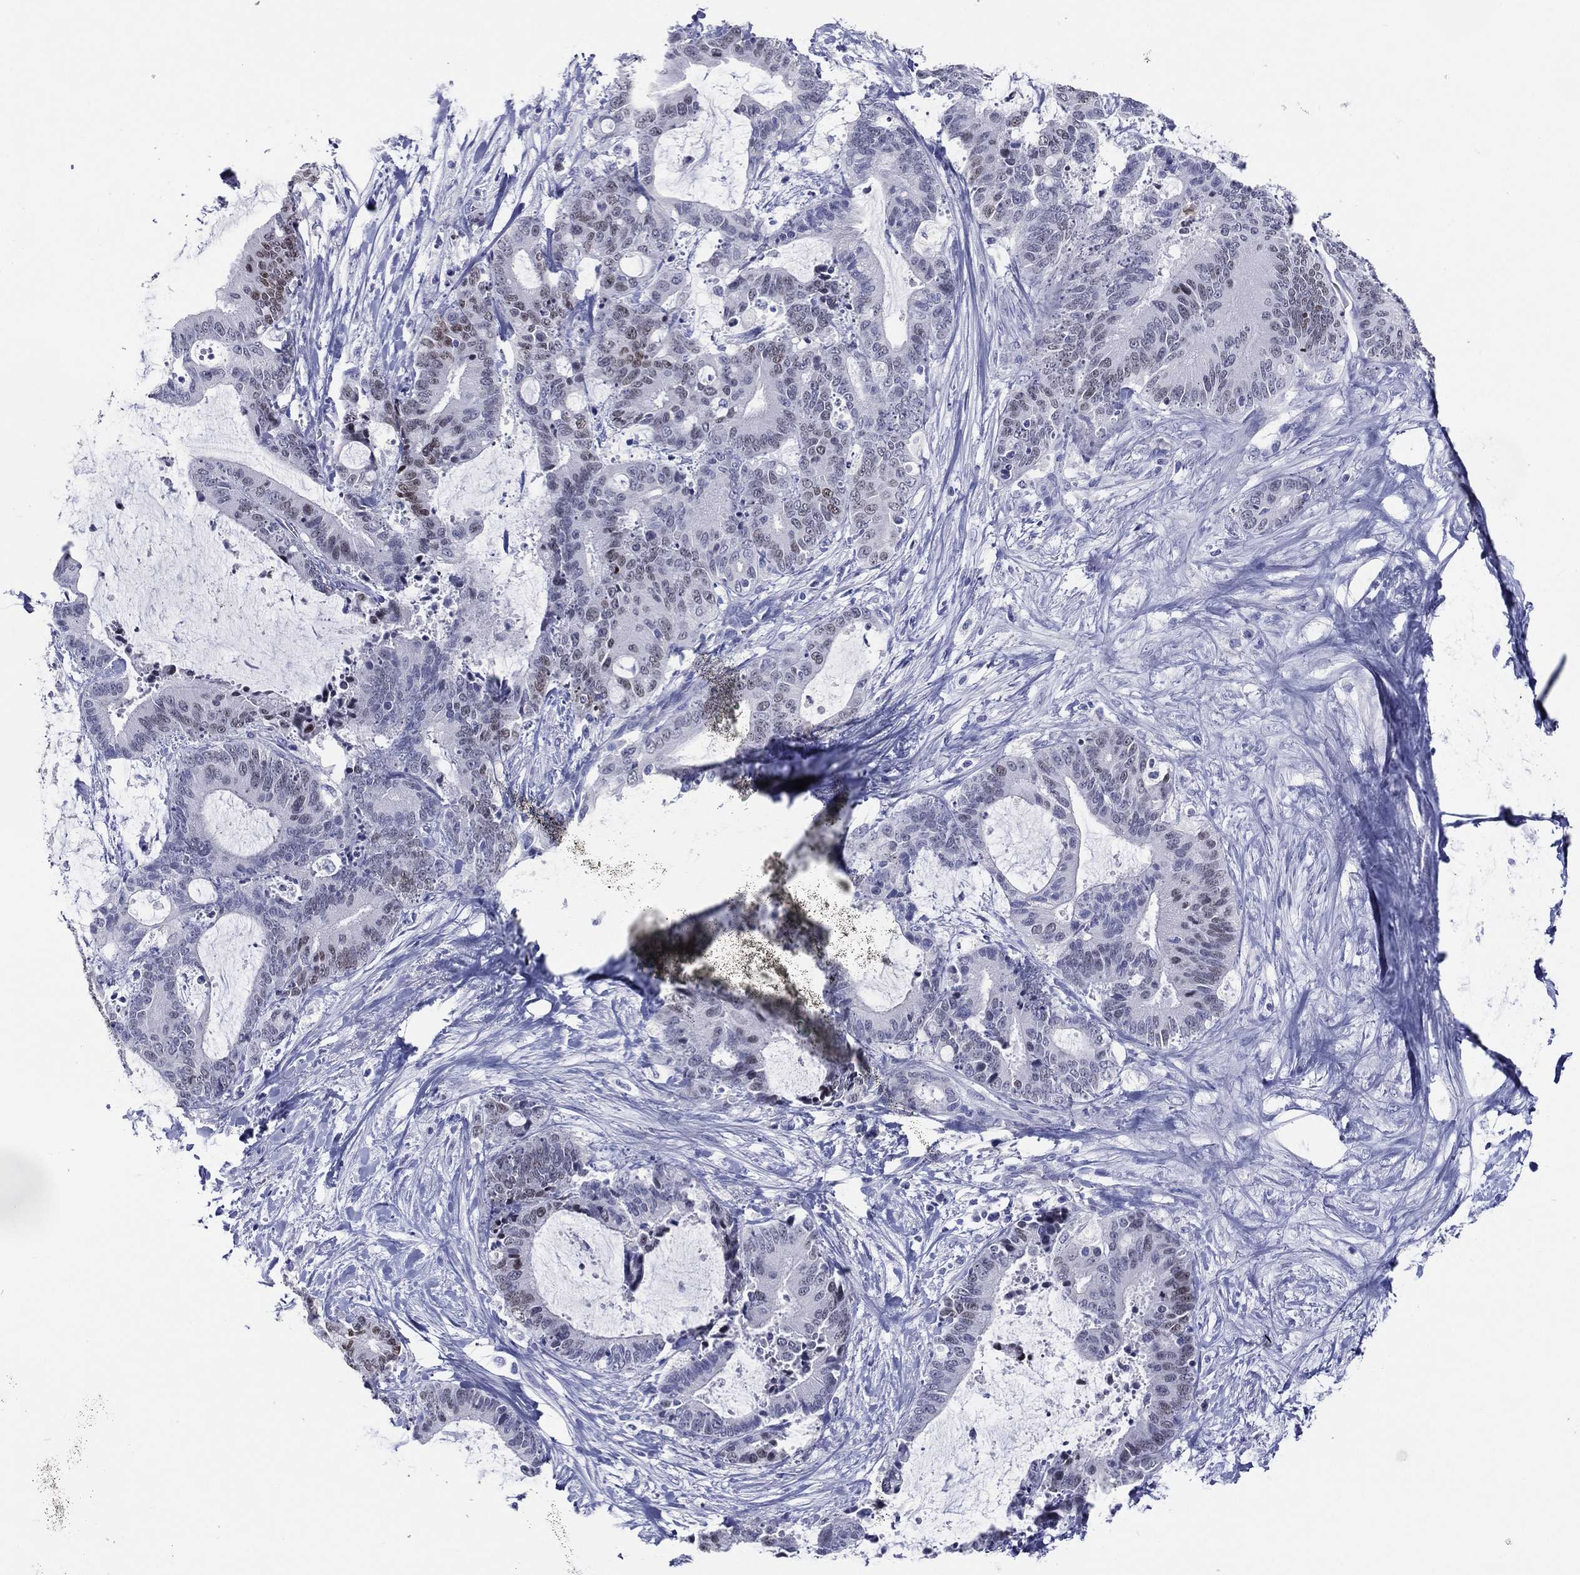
{"staining": {"intensity": "moderate", "quantity": "<25%", "location": "nuclear"}, "tissue": "liver cancer", "cell_type": "Tumor cells", "image_type": "cancer", "snomed": [{"axis": "morphology", "description": "Cholangiocarcinoma"}, {"axis": "topography", "description": "Liver"}], "caption": "Cholangiocarcinoma (liver) was stained to show a protein in brown. There is low levels of moderate nuclear expression in about <25% of tumor cells.", "gene": "TFAP2A", "patient": {"sex": "female", "age": 73}}